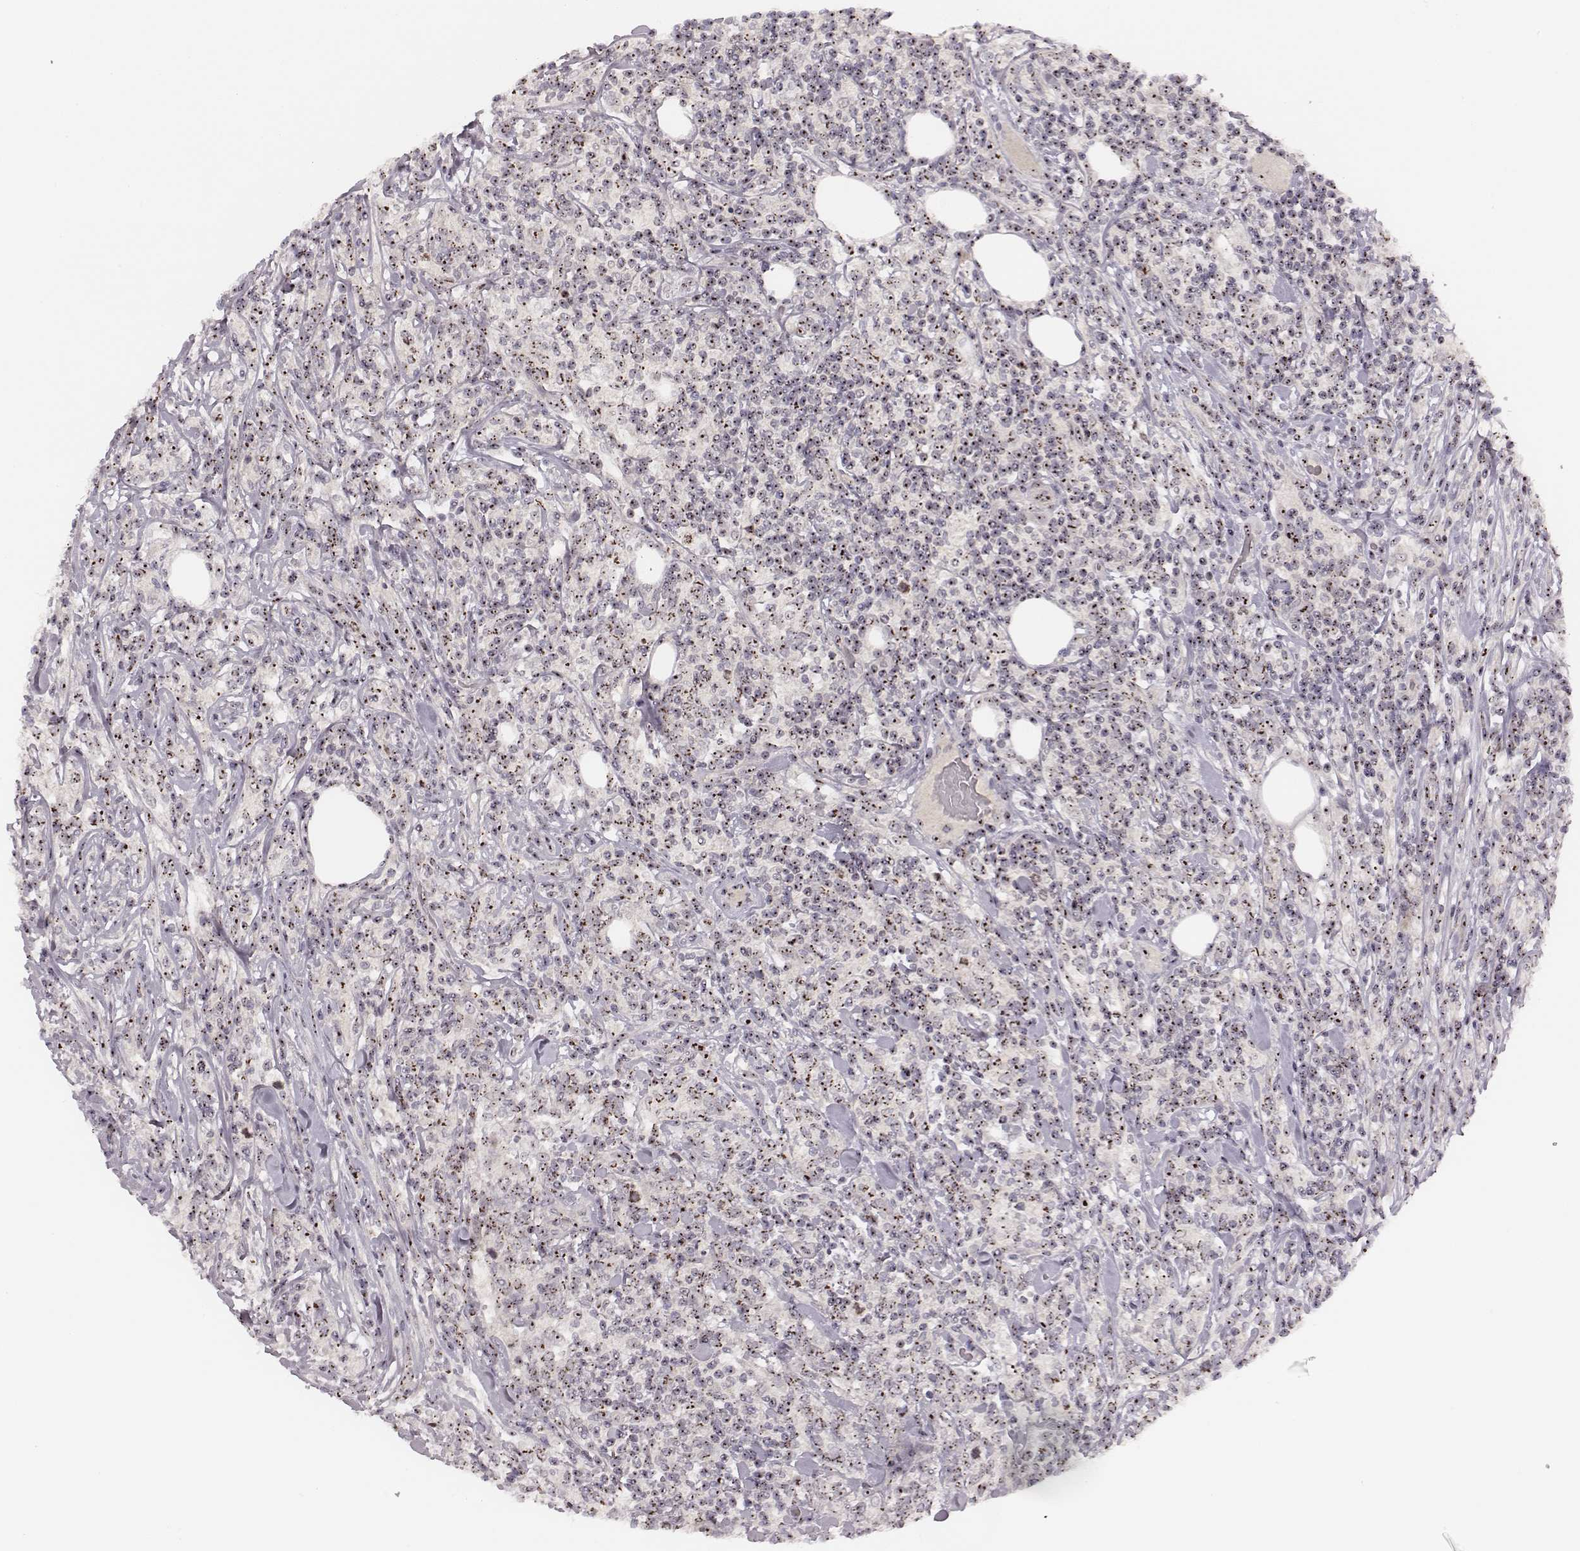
{"staining": {"intensity": "moderate", "quantity": ">75%", "location": "nuclear"}, "tissue": "lymphoma", "cell_type": "Tumor cells", "image_type": "cancer", "snomed": [{"axis": "morphology", "description": "Malignant lymphoma, non-Hodgkin's type, High grade"}, {"axis": "topography", "description": "Lymph node"}], "caption": "Immunohistochemical staining of human lymphoma displays medium levels of moderate nuclear protein staining in about >75% of tumor cells.", "gene": "NOP56", "patient": {"sex": "female", "age": 84}}